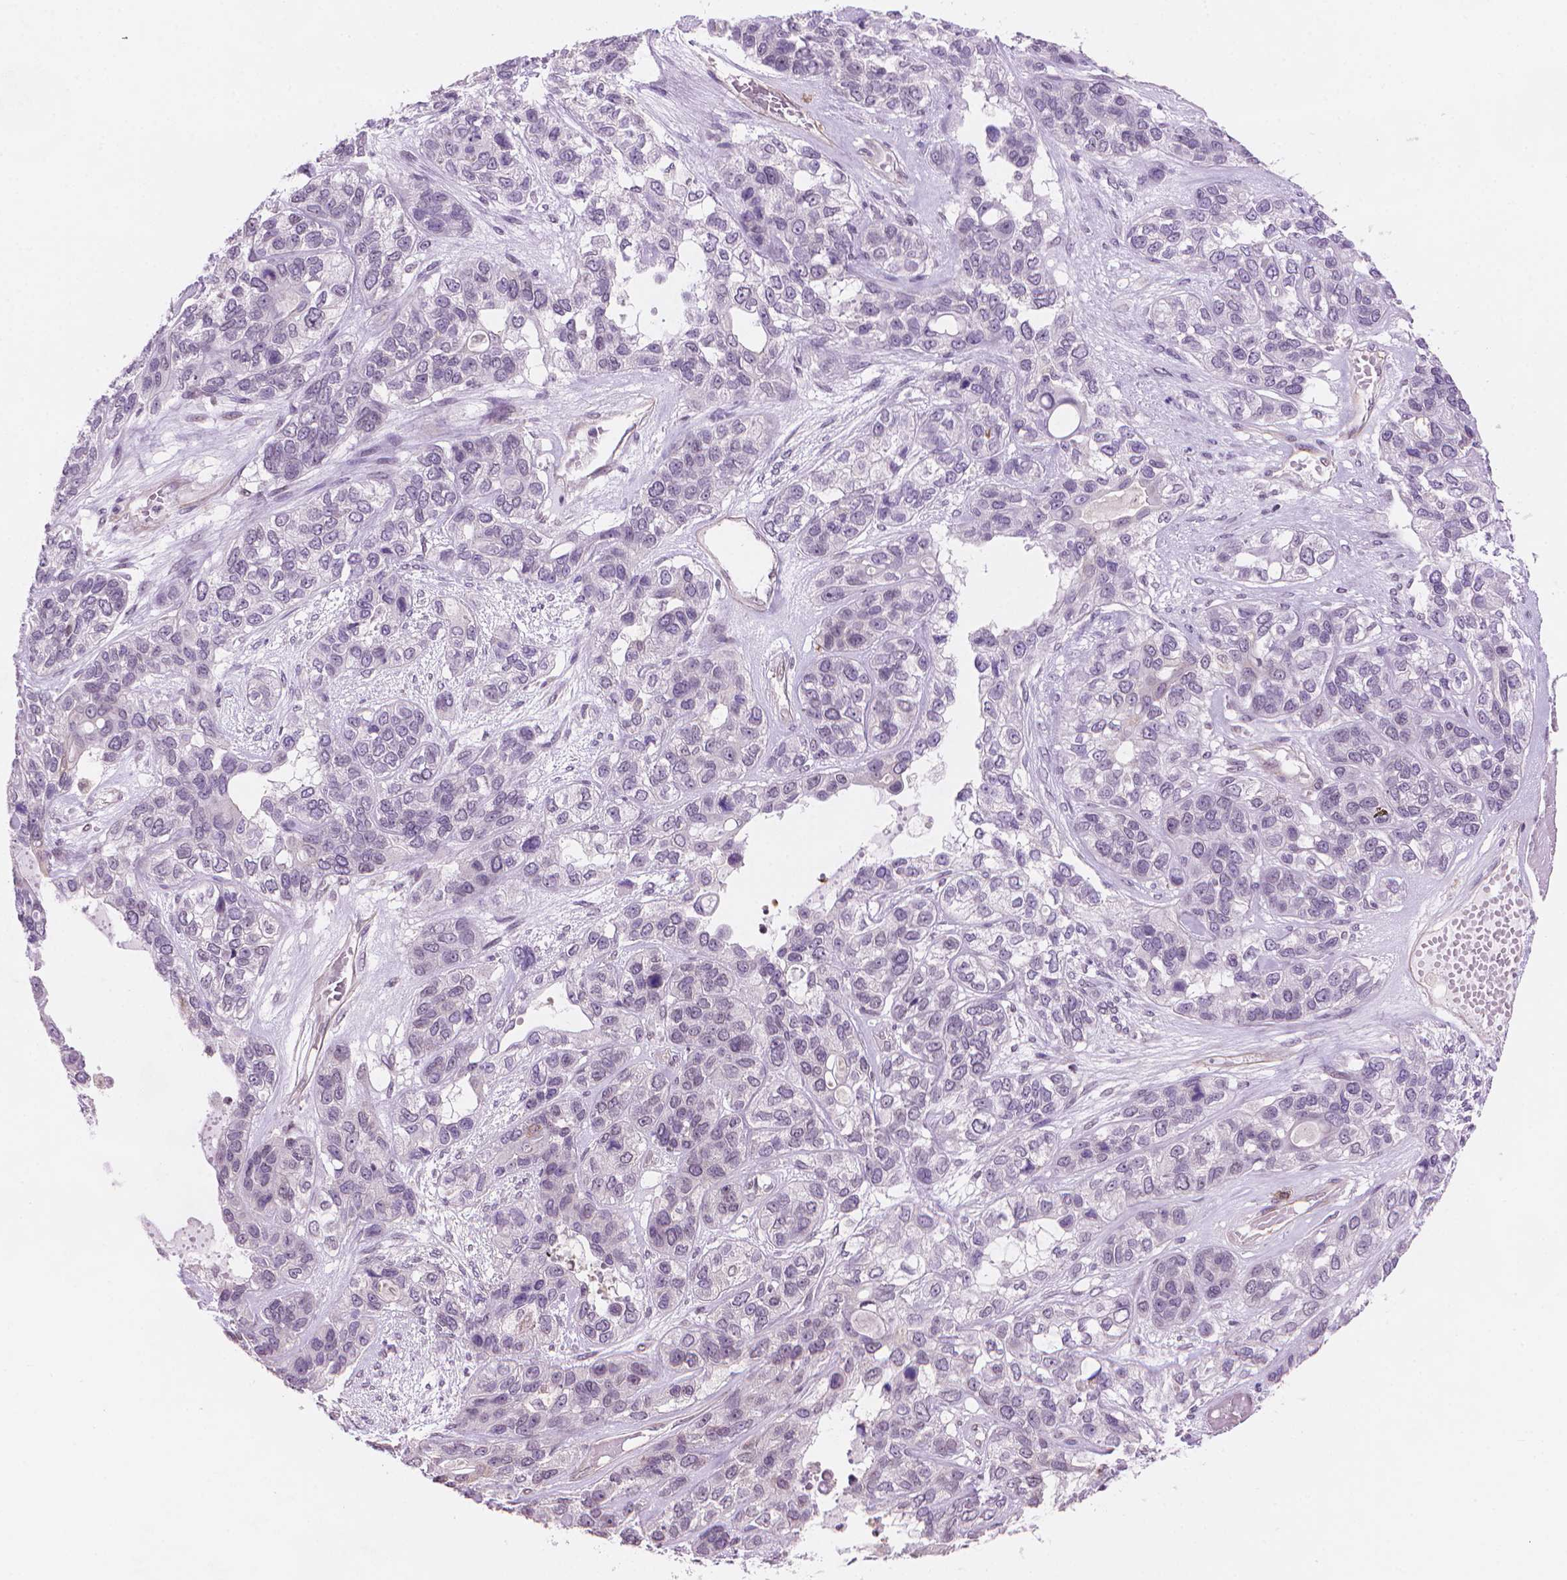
{"staining": {"intensity": "negative", "quantity": "none", "location": "none"}, "tissue": "lung cancer", "cell_type": "Tumor cells", "image_type": "cancer", "snomed": [{"axis": "morphology", "description": "Squamous cell carcinoma, NOS"}, {"axis": "topography", "description": "Lung"}], "caption": "This histopathology image is of squamous cell carcinoma (lung) stained with immunohistochemistry (IHC) to label a protein in brown with the nuclei are counter-stained blue. There is no staining in tumor cells. (DAB (3,3'-diaminobenzidine) immunohistochemistry visualized using brightfield microscopy, high magnification).", "gene": "TMEM184A", "patient": {"sex": "female", "age": 70}}